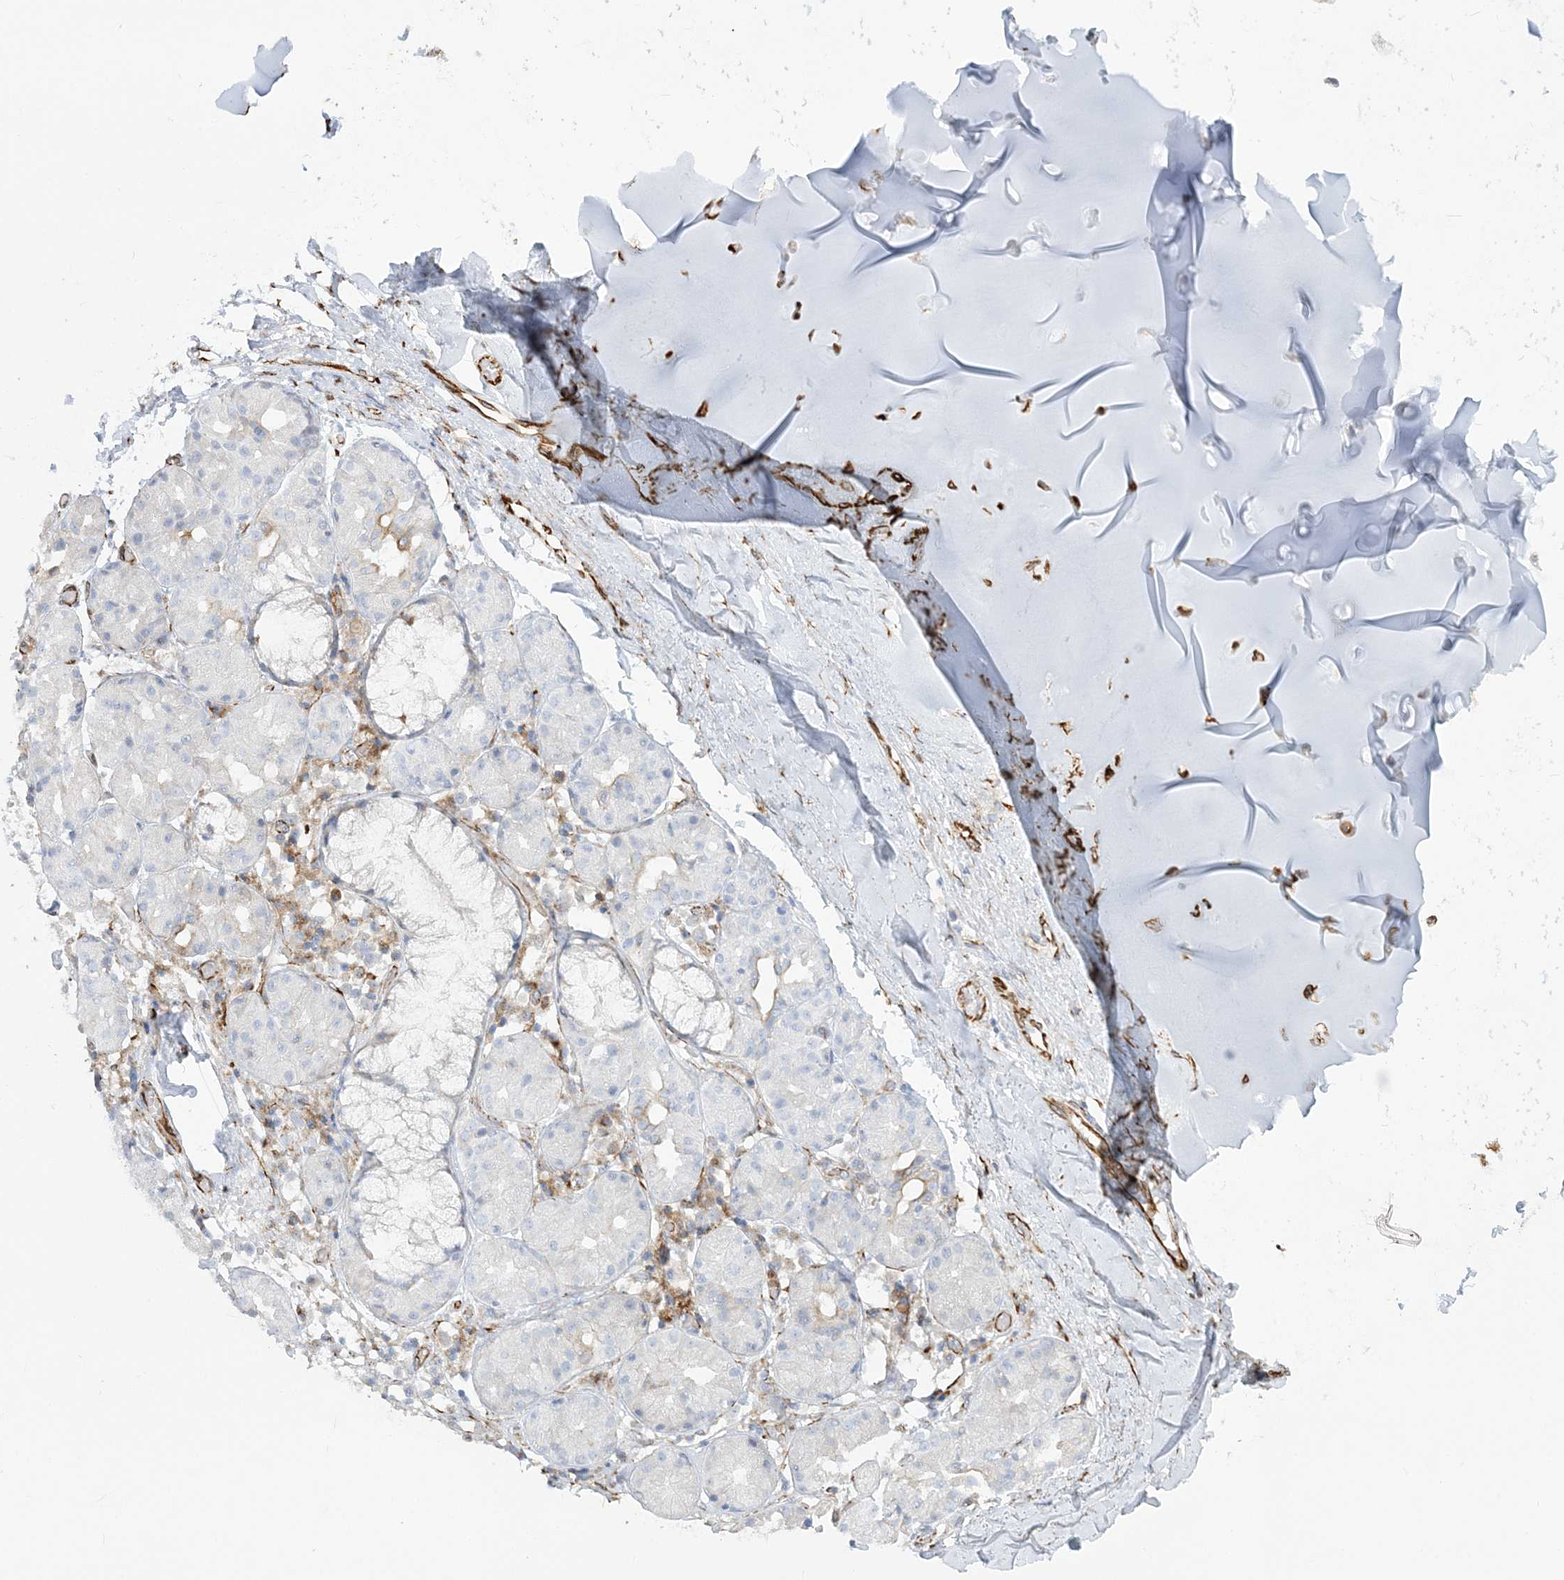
{"staining": {"intensity": "negative", "quantity": "none", "location": "none"}, "tissue": "adipose tissue", "cell_type": "Adipocytes", "image_type": "normal", "snomed": [{"axis": "morphology", "description": "Normal tissue, NOS"}, {"axis": "morphology", "description": "Basal cell carcinoma"}, {"axis": "topography", "description": "Cartilage tissue"}, {"axis": "topography", "description": "Nasopharynx"}, {"axis": "topography", "description": "Oral tissue"}], "caption": "This is an immunohistochemistry (IHC) photomicrograph of normal adipose tissue. There is no positivity in adipocytes.", "gene": "PPIL6", "patient": {"sex": "female", "age": 77}}